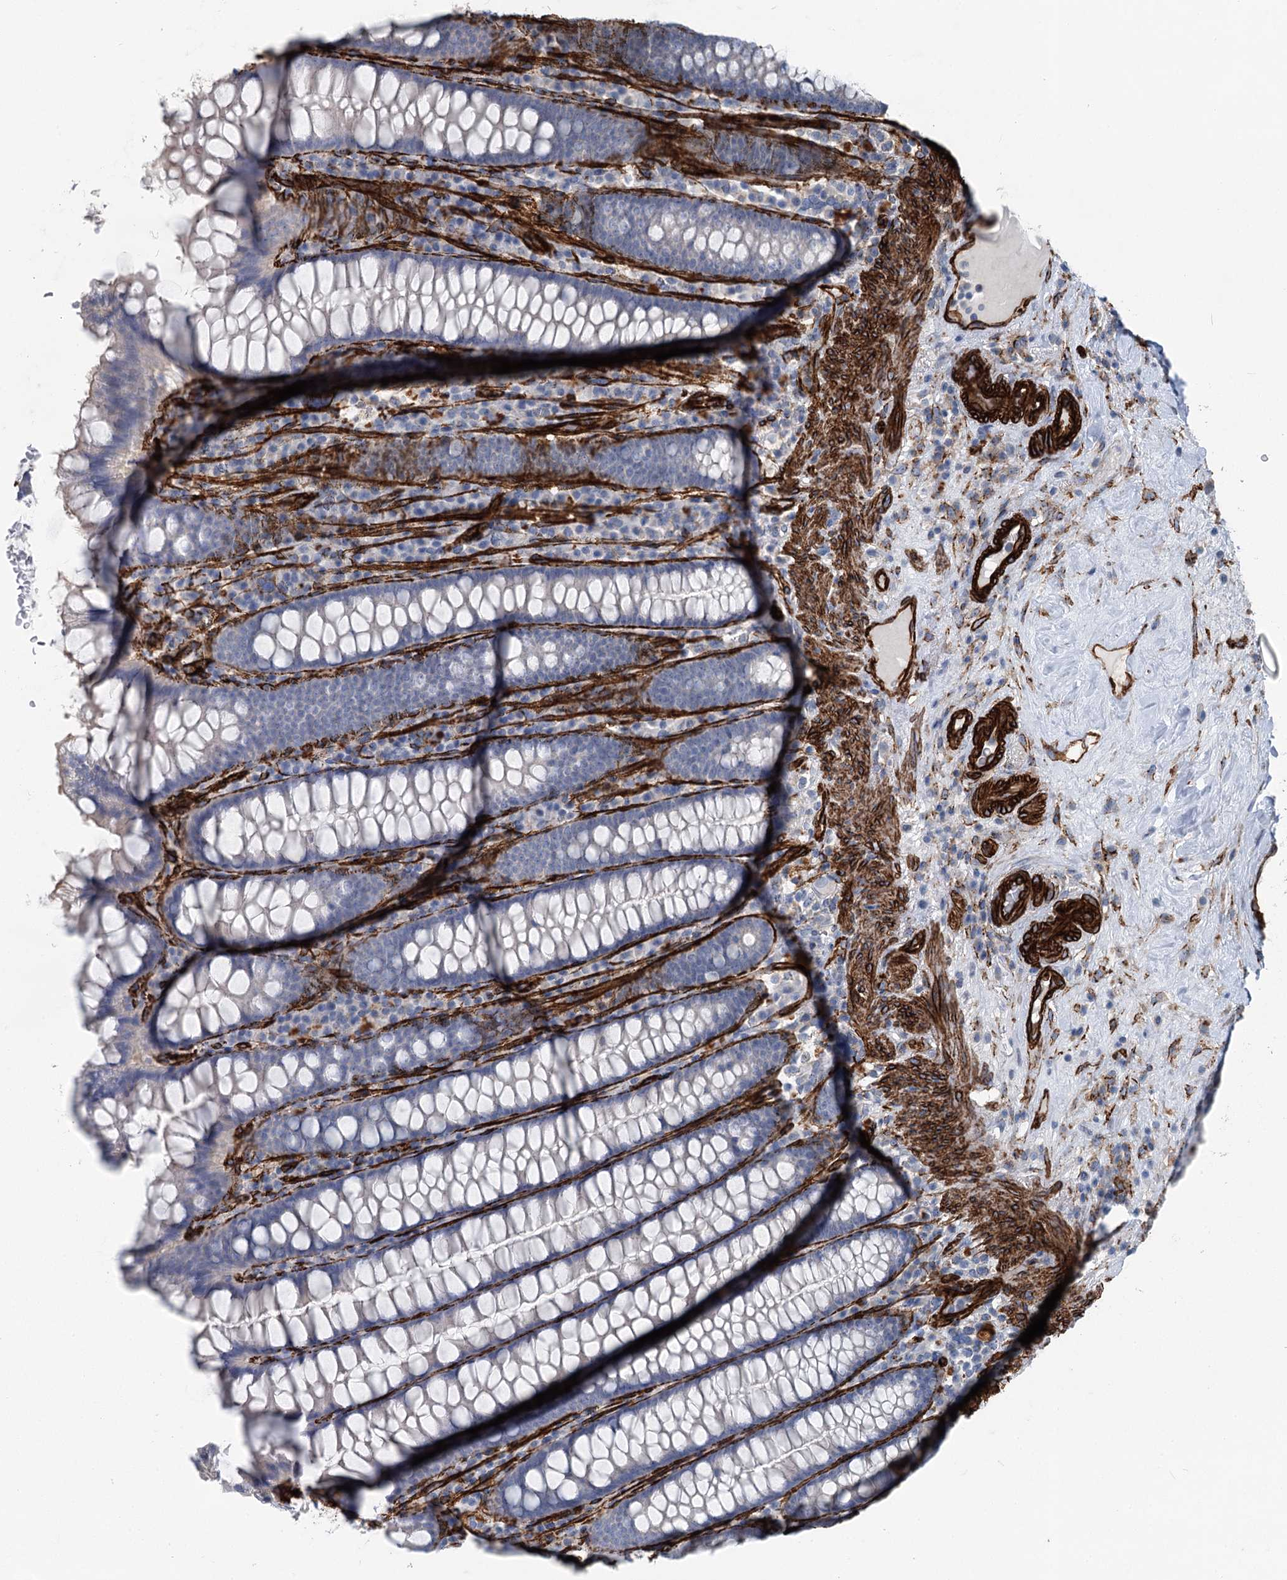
{"staining": {"intensity": "strong", "quantity": ">75%", "location": "cytoplasmic/membranous"}, "tissue": "colon", "cell_type": "Endothelial cells", "image_type": "normal", "snomed": [{"axis": "morphology", "description": "Normal tissue, NOS"}, {"axis": "topography", "description": "Colon"}], "caption": "Immunohistochemical staining of unremarkable colon exhibits >75% levels of strong cytoplasmic/membranous protein positivity in about >75% of endothelial cells. Nuclei are stained in blue.", "gene": "IQSEC1", "patient": {"sex": "female", "age": 79}}